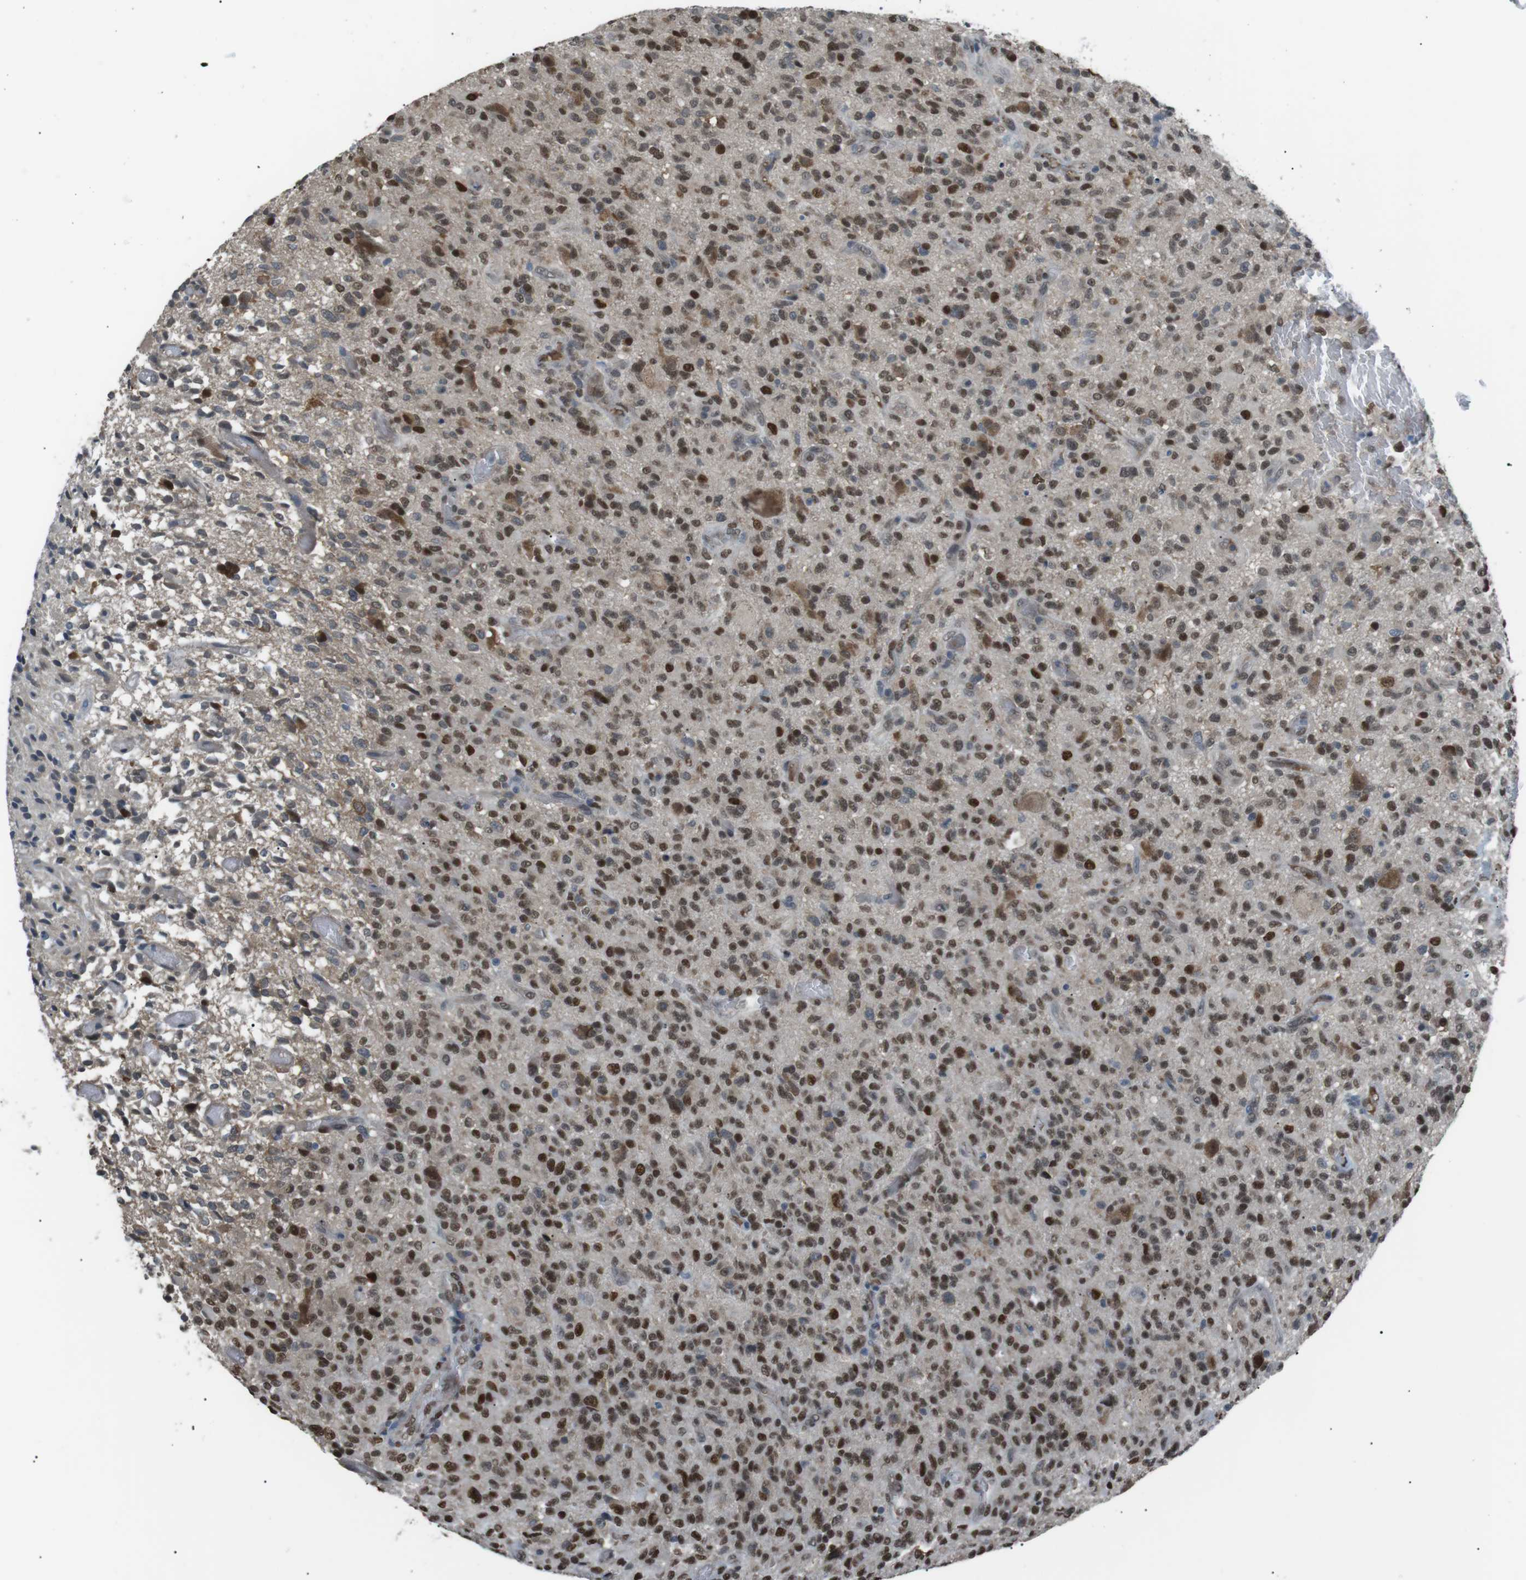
{"staining": {"intensity": "moderate", "quantity": ">75%", "location": "nuclear"}, "tissue": "glioma", "cell_type": "Tumor cells", "image_type": "cancer", "snomed": [{"axis": "morphology", "description": "Glioma, malignant, High grade"}, {"axis": "topography", "description": "Brain"}], "caption": "This histopathology image demonstrates immunohistochemistry (IHC) staining of human malignant high-grade glioma, with medium moderate nuclear expression in approximately >75% of tumor cells.", "gene": "SRPK2", "patient": {"sex": "male", "age": 71}}